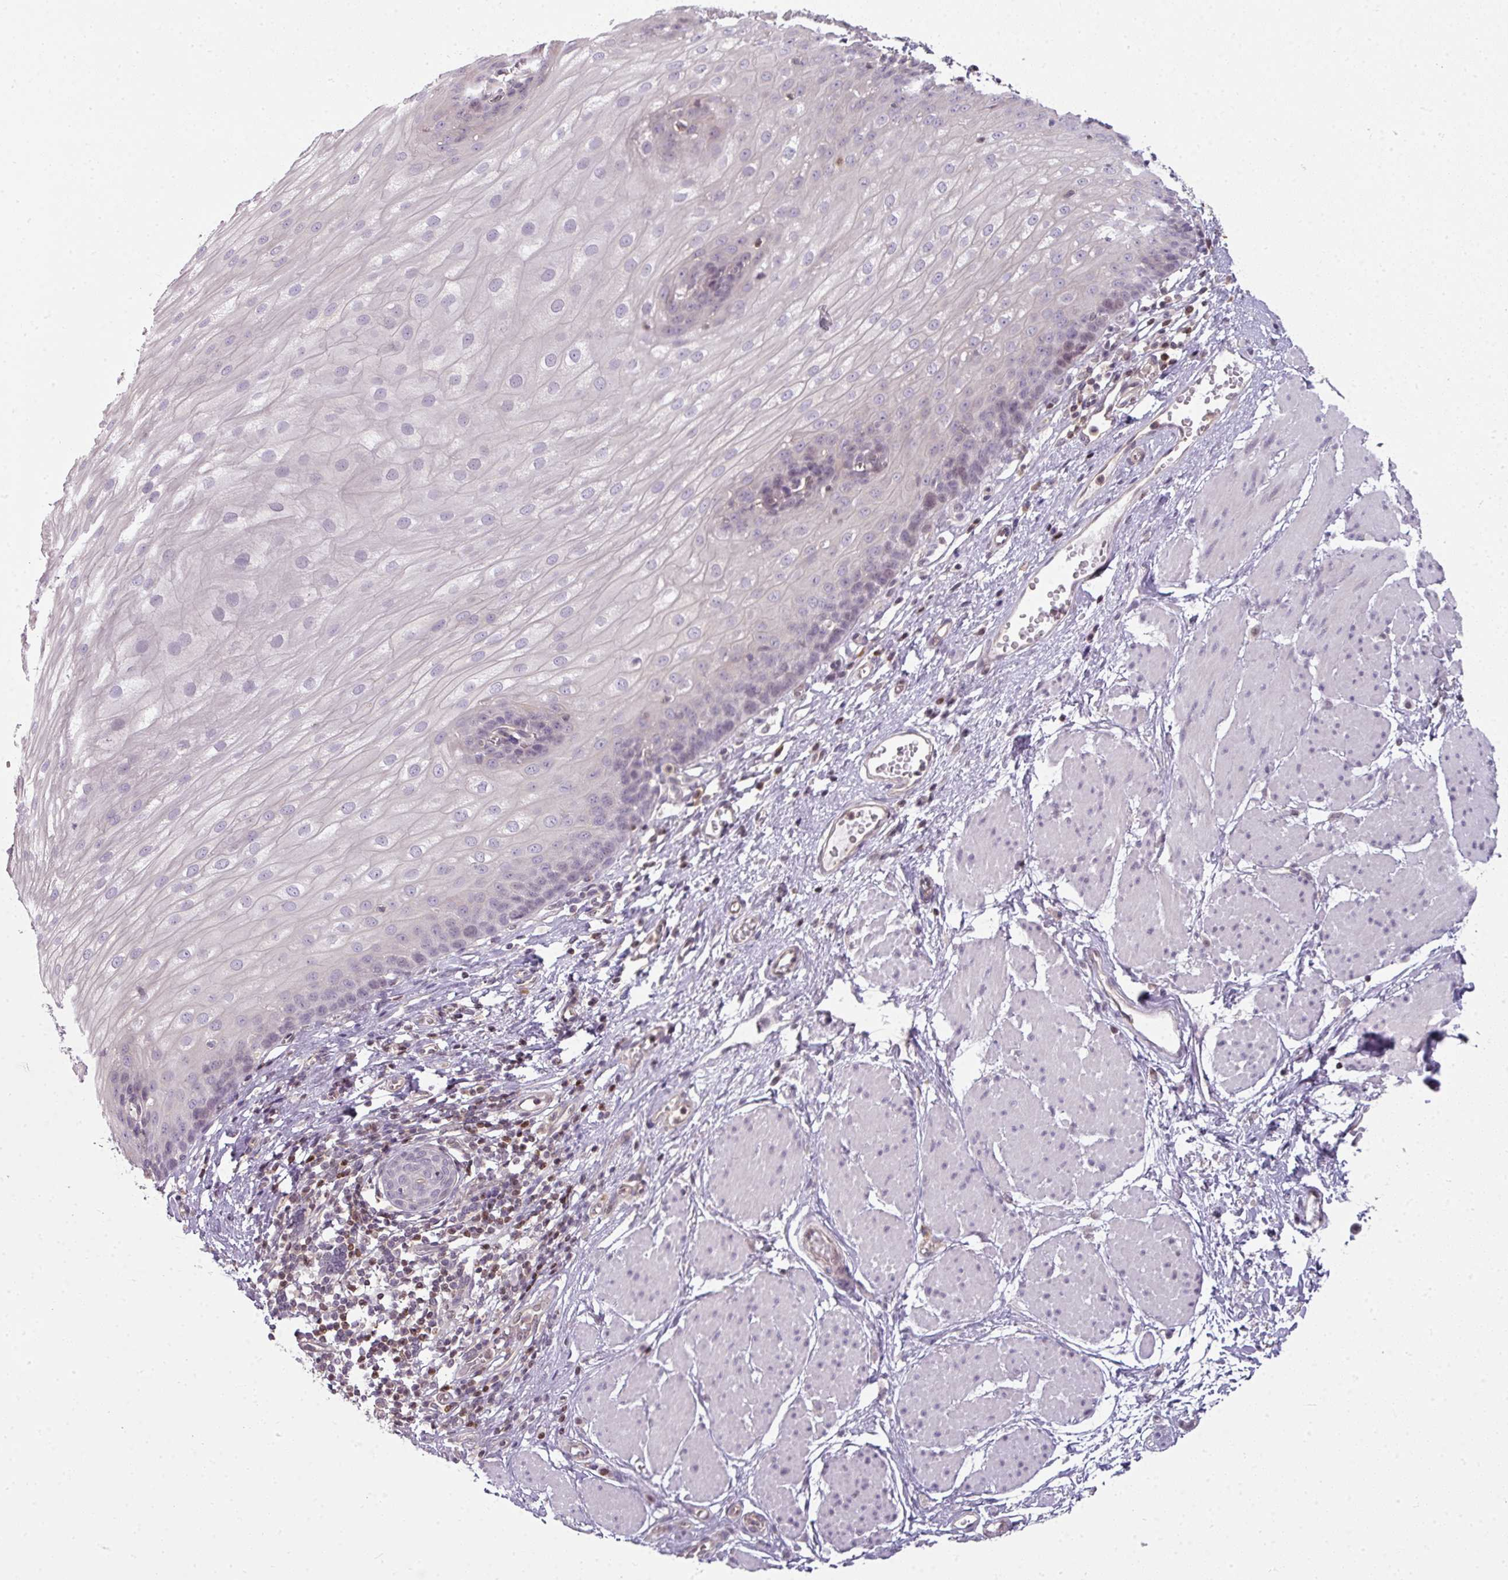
{"staining": {"intensity": "negative", "quantity": "none", "location": "none"}, "tissue": "esophagus", "cell_type": "Squamous epithelial cells", "image_type": "normal", "snomed": [{"axis": "morphology", "description": "Normal tissue, NOS"}, {"axis": "topography", "description": "Esophagus"}], "caption": "Protein analysis of unremarkable esophagus demonstrates no significant positivity in squamous epithelial cells.", "gene": "STAT5A", "patient": {"sex": "male", "age": 69}}